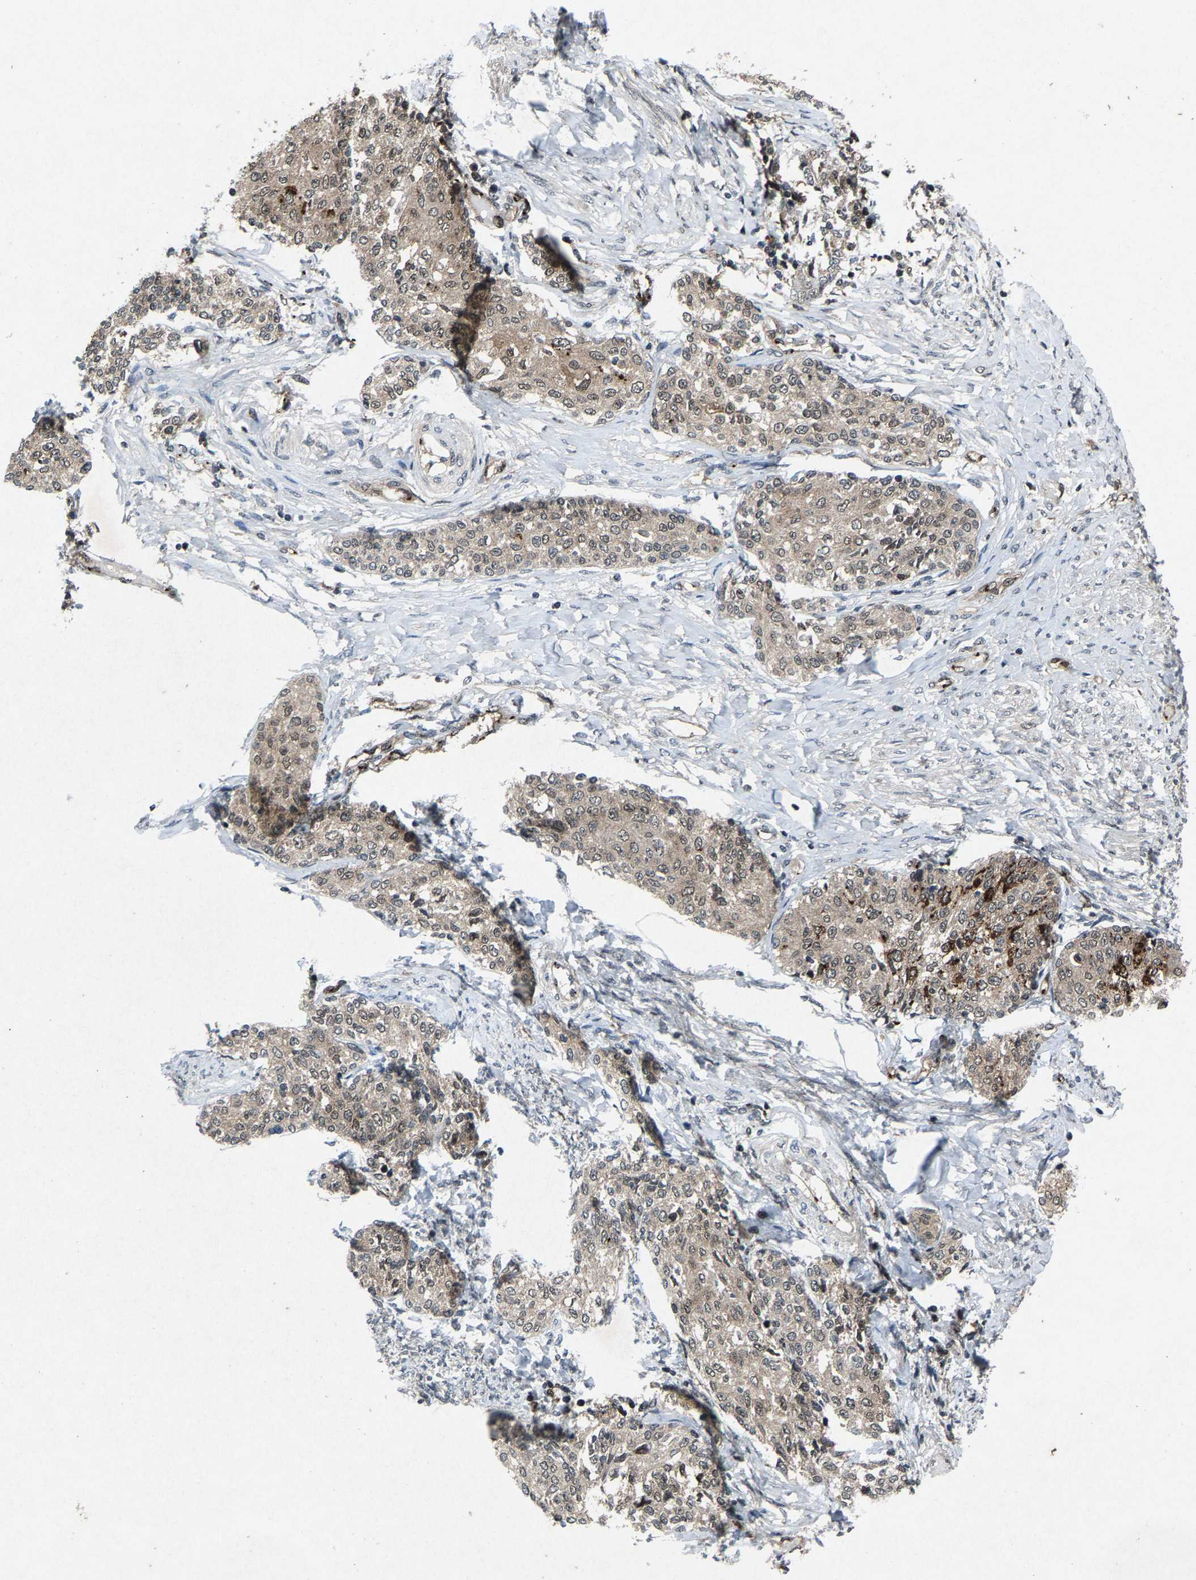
{"staining": {"intensity": "weak", "quantity": ">75%", "location": "cytoplasmic/membranous,nuclear"}, "tissue": "cervical cancer", "cell_type": "Tumor cells", "image_type": "cancer", "snomed": [{"axis": "morphology", "description": "Squamous cell carcinoma, NOS"}, {"axis": "morphology", "description": "Adenocarcinoma, NOS"}, {"axis": "topography", "description": "Cervix"}], "caption": "High-magnification brightfield microscopy of cervical squamous cell carcinoma stained with DAB (3,3'-diaminobenzidine) (brown) and counterstained with hematoxylin (blue). tumor cells exhibit weak cytoplasmic/membranous and nuclear staining is present in approximately>75% of cells. (DAB (3,3'-diaminobenzidine) IHC with brightfield microscopy, high magnification).", "gene": "ATXN3", "patient": {"sex": "female", "age": 52}}